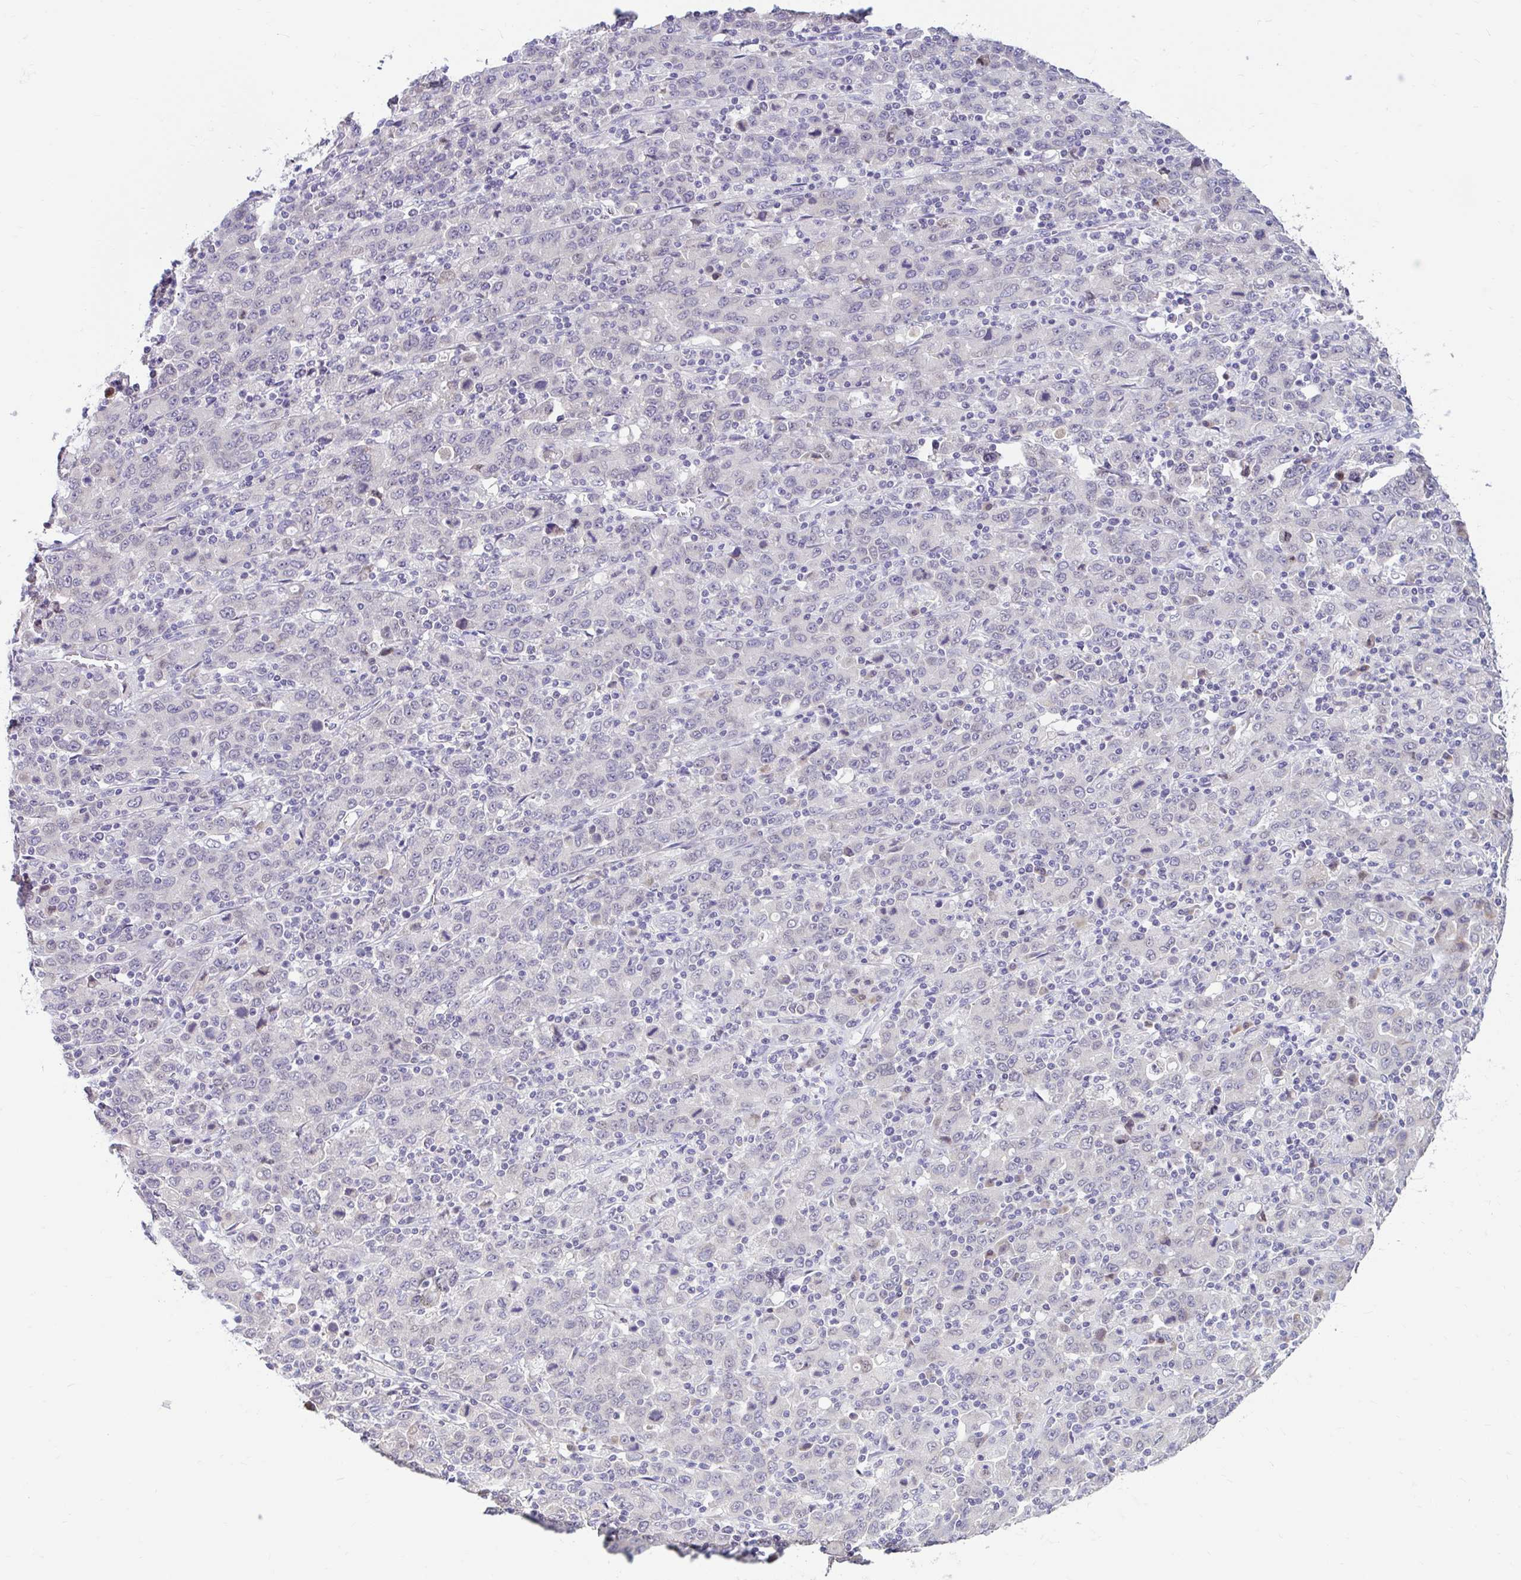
{"staining": {"intensity": "negative", "quantity": "none", "location": "none"}, "tissue": "stomach cancer", "cell_type": "Tumor cells", "image_type": "cancer", "snomed": [{"axis": "morphology", "description": "Adenocarcinoma, NOS"}, {"axis": "topography", "description": "Stomach, upper"}], "caption": "The immunohistochemistry (IHC) micrograph has no significant expression in tumor cells of stomach adenocarcinoma tissue. (DAB (3,3'-diaminobenzidine) immunohistochemistry, high magnification).", "gene": "NT5C1B", "patient": {"sex": "male", "age": 69}}